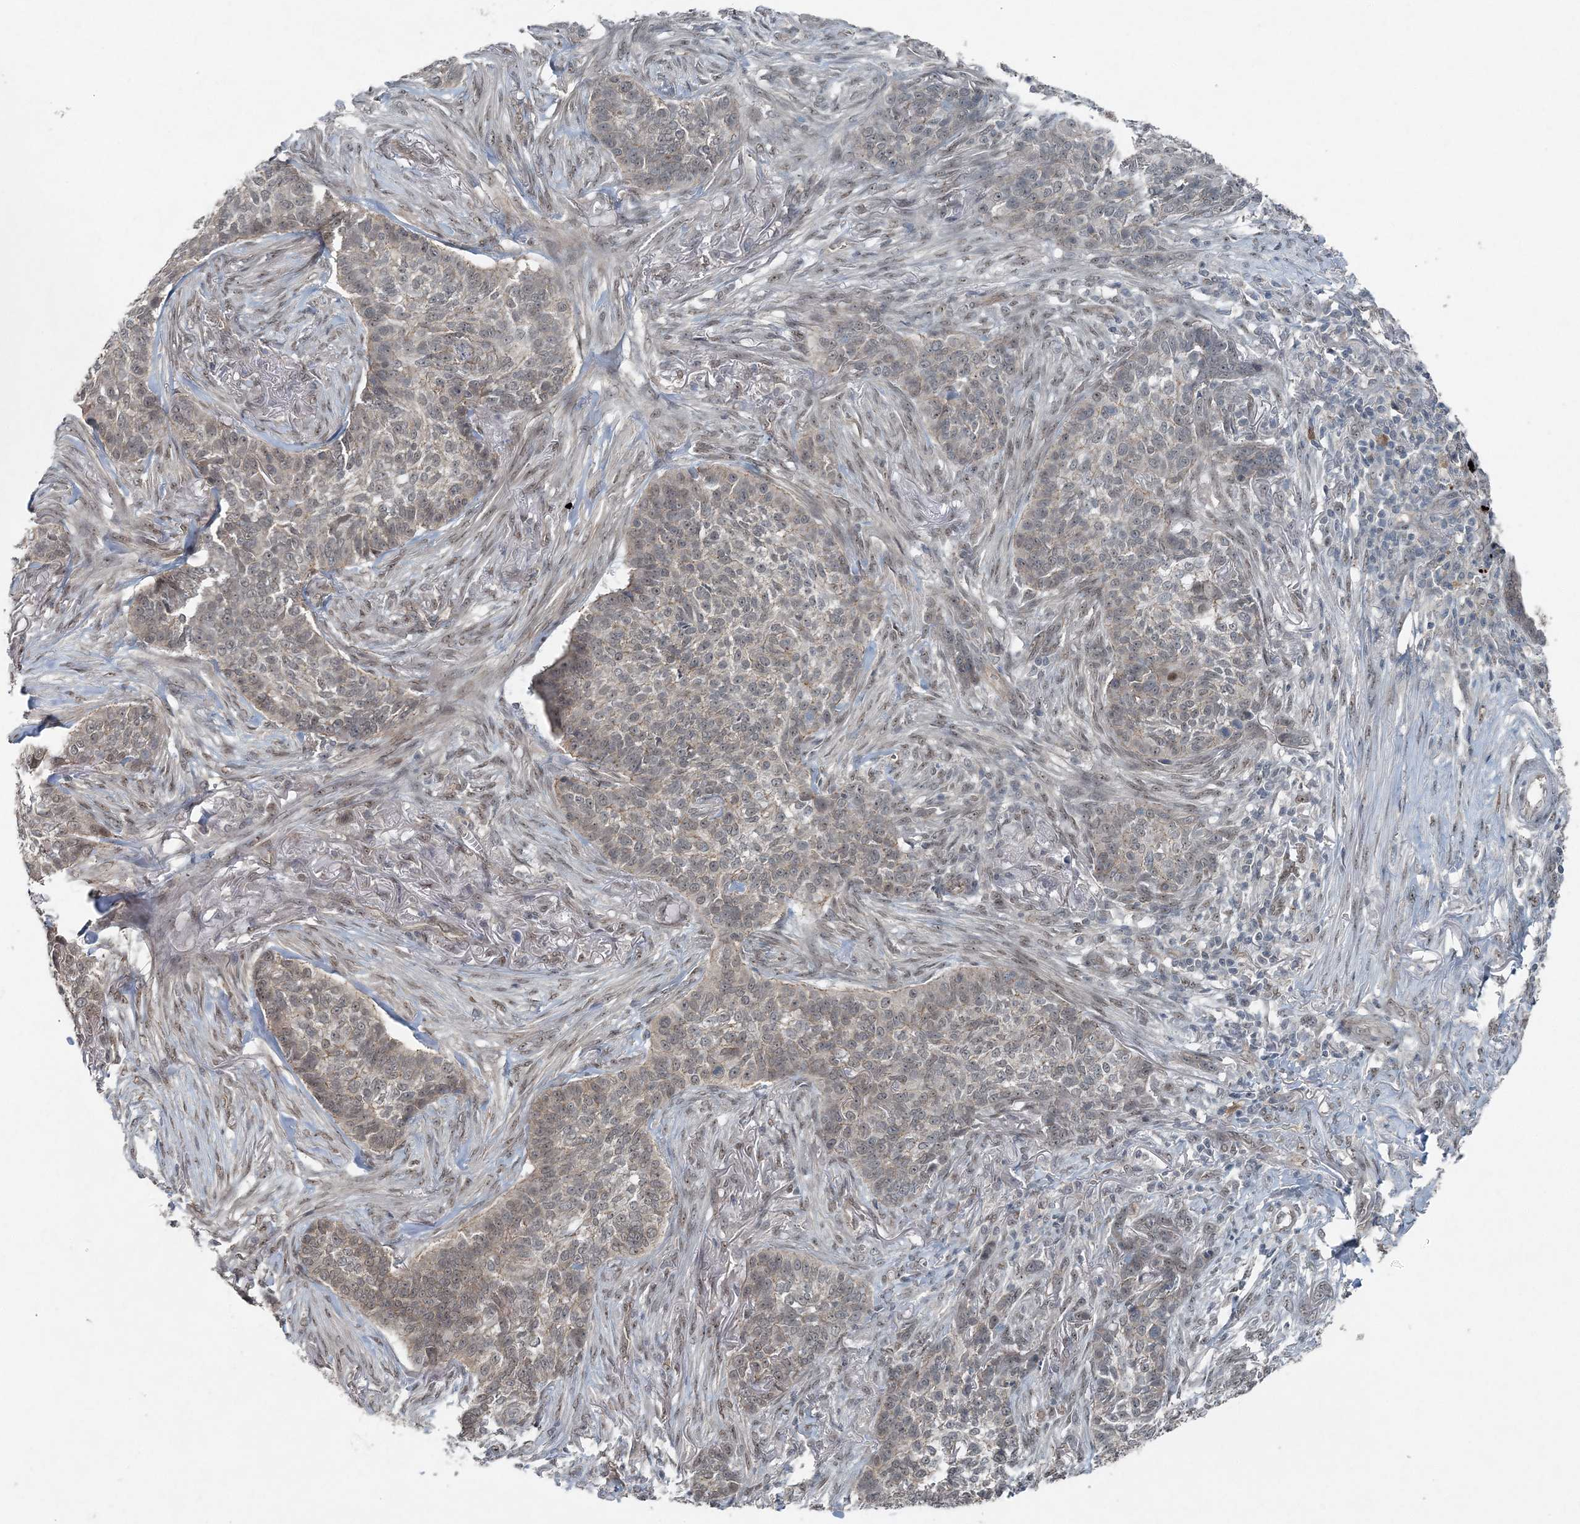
{"staining": {"intensity": "negative", "quantity": "none", "location": "none"}, "tissue": "skin cancer", "cell_type": "Tumor cells", "image_type": "cancer", "snomed": [{"axis": "morphology", "description": "Basal cell carcinoma"}, {"axis": "topography", "description": "Skin"}], "caption": "This image is of skin cancer stained with immunohistochemistry (IHC) to label a protein in brown with the nuclei are counter-stained blue. There is no positivity in tumor cells. (DAB (3,3'-diaminobenzidine) IHC visualized using brightfield microscopy, high magnification).", "gene": "VSIG2", "patient": {"sex": "male", "age": 85}}